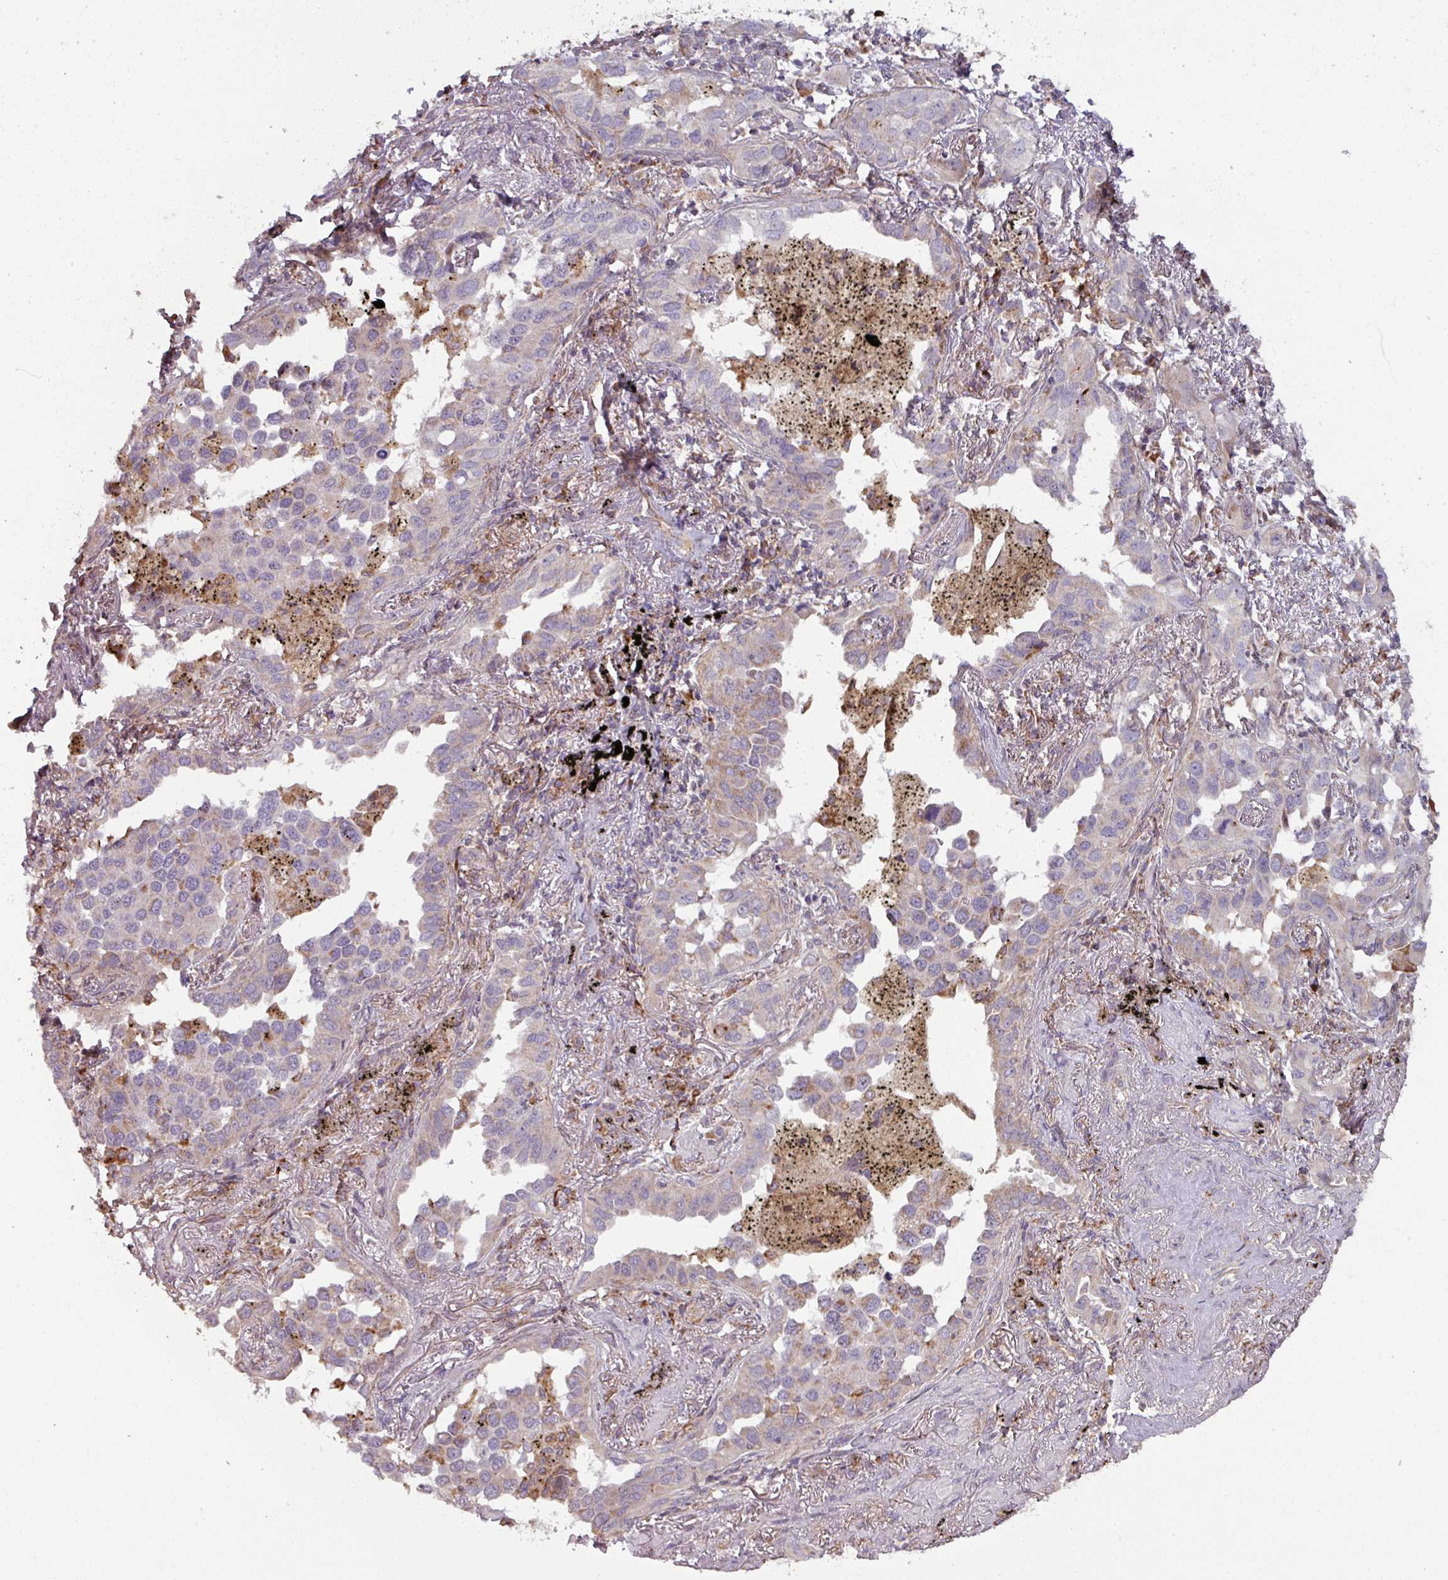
{"staining": {"intensity": "moderate", "quantity": "<25%", "location": "cytoplasmic/membranous"}, "tissue": "lung cancer", "cell_type": "Tumor cells", "image_type": "cancer", "snomed": [{"axis": "morphology", "description": "Adenocarcinoma, NOS"}, {"axis": "topography", "description": "Lung"}], "caption": "This is an image of immunohistochemistry staining of adenocarcinoma (lung), which shows moderate expression in the cytoplasmic/membranous of tumor cells.", "gene": "MAGT1", "patient": {"sex": "male", "age": 67}}